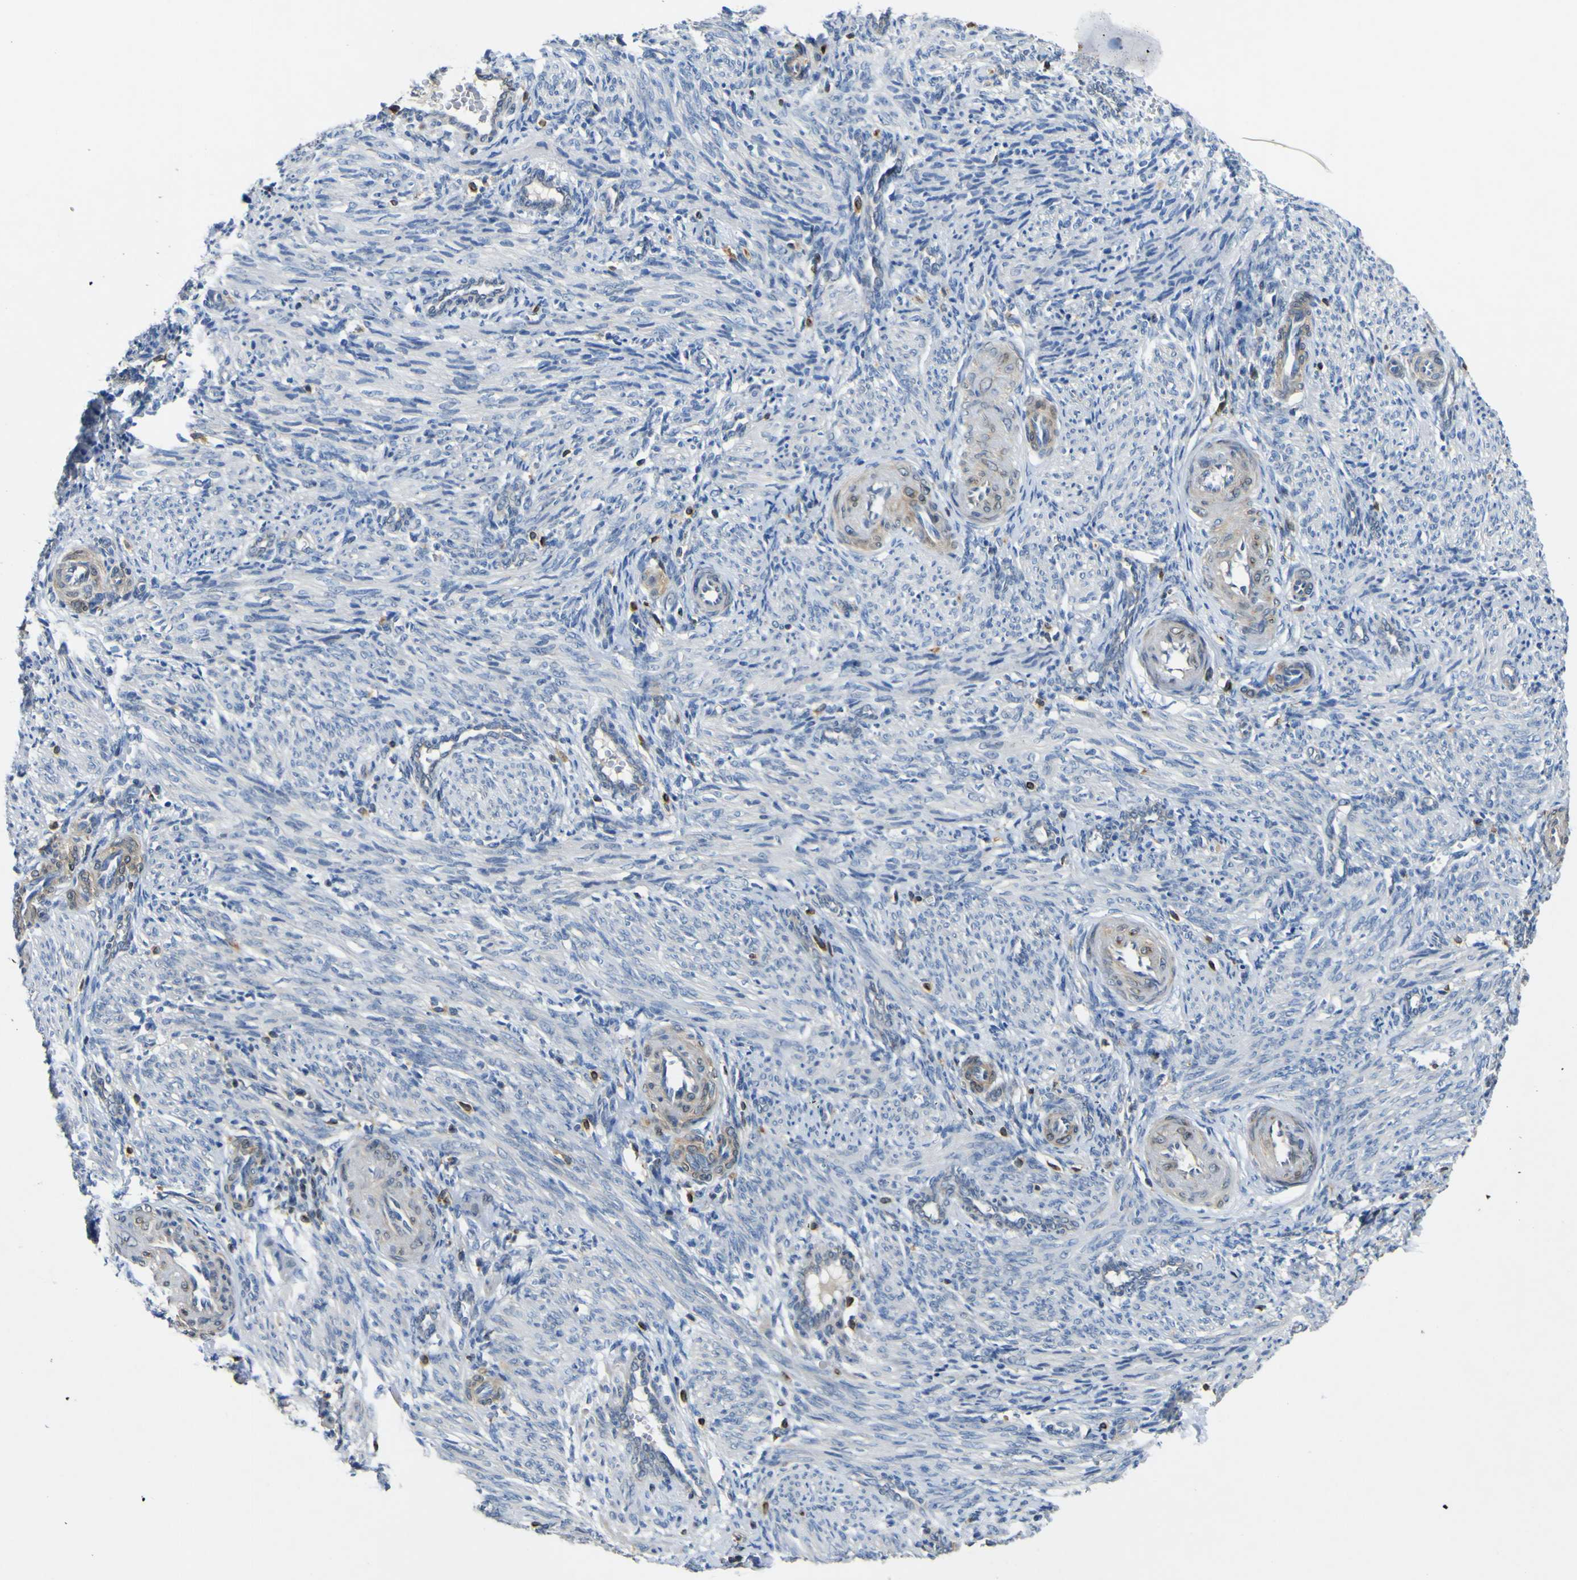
{"staining": {"intensity": "weak", "quantity": "25%-75%", "location": "cytoplasmic/membranous"}, "tissue": "smooth muscle", "cell_type": "Smooth muscle cells", "image_type": "normal", "snomed": [{"axis": "morphology", "description": "Normal tissue, NOS"}, {"axis": "topography", "description": "Endometrium"}], "caption": "Weak cytoplasmic/membranous protein expression is present in about 25%-75% of smooth muscle cells in smooth muscle. (Brightfield microscopy of DAB IHC at high magnification).", "gene": "EML2", "patient": {"sex": "female", "age": 33}}